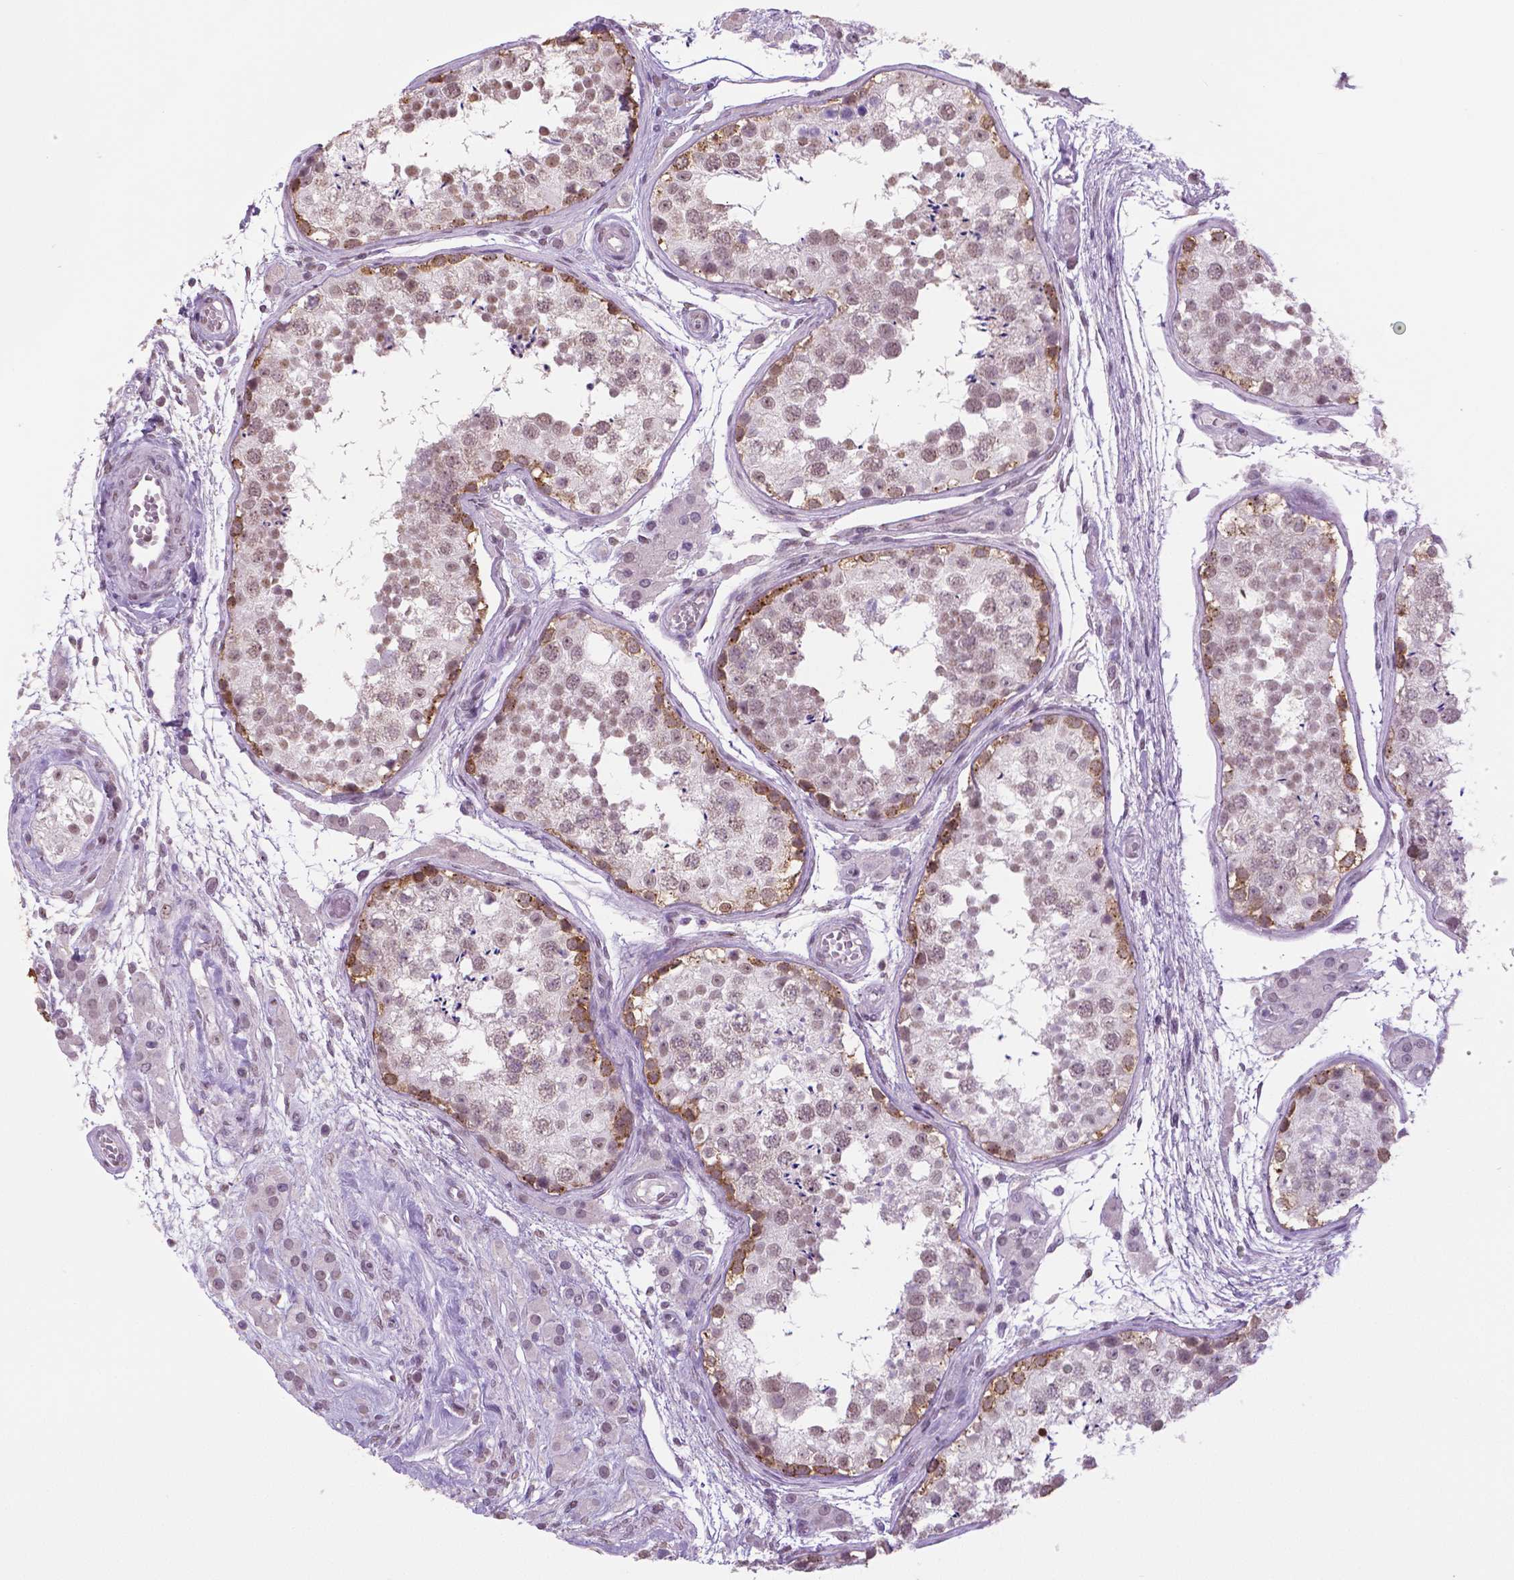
{"staining": {"intensity": "moderate", "quantity": "<25%", "location": "cytoplasmic/membranous,nuclear"}, "tissue": "testis", "cell_type": "Cells in seminiferous ducts", "image_type": "normal", "snomed": [{"axis": "morphology", "description": "Normal tissue, NOS"}, {"axis": "morphology", "description": "Seminoma, NOS"}, {"axis": "topography", "description": "Testis"}], "caption": "IHC histopathology image of unremarkable testis stained for a protein (brown), which demonstrates low levels of moderate cytoplasmic/membranous,nuclear positivity in approximately <25% of cells in seminiferous ducts.", "gene": "IGF2BP1", "patient": {"sex": "male", "age": 29}}